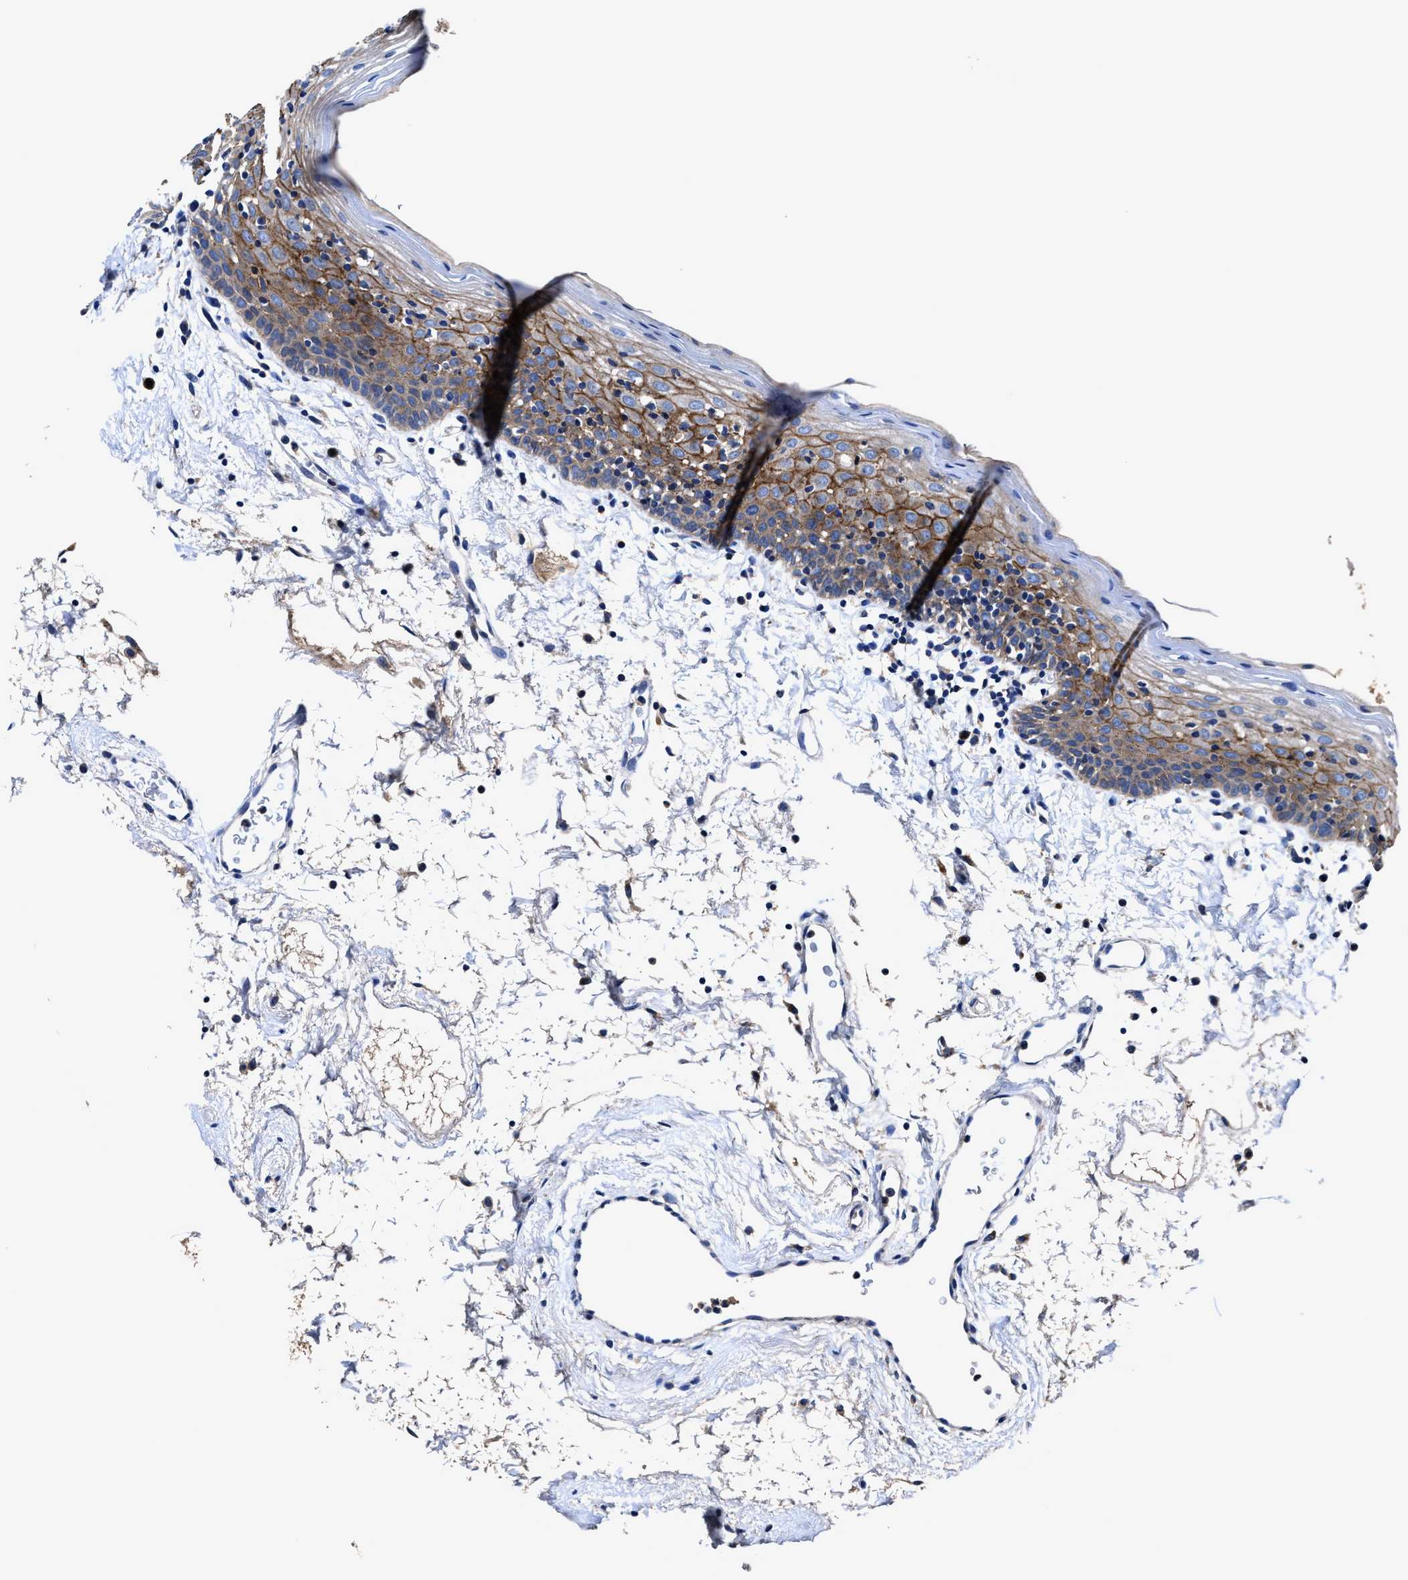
{"staining": {"intensity": "moderate", "quantity": "25%-75%", "location": "cytoplasmic/membranous"}, "tissue": "oral mucosa", "cell_type": "Squamous epithelial cells", "image_type": "normal", "snomed": [{"axis": "morphology", "description": "Normal tissue, NOS"}, {"axis": "topography", "description": "Oral tissue"}], "caption": "Oral mucosa stained with DAB immunohistochemistry (IHC) displays medium levels of moderate cytoplasmic/membranous positivity in about 25%-75% of squamous epithelial cells.", "gene": "UBR4", "patient": {"sex": "male", "age": 66}}